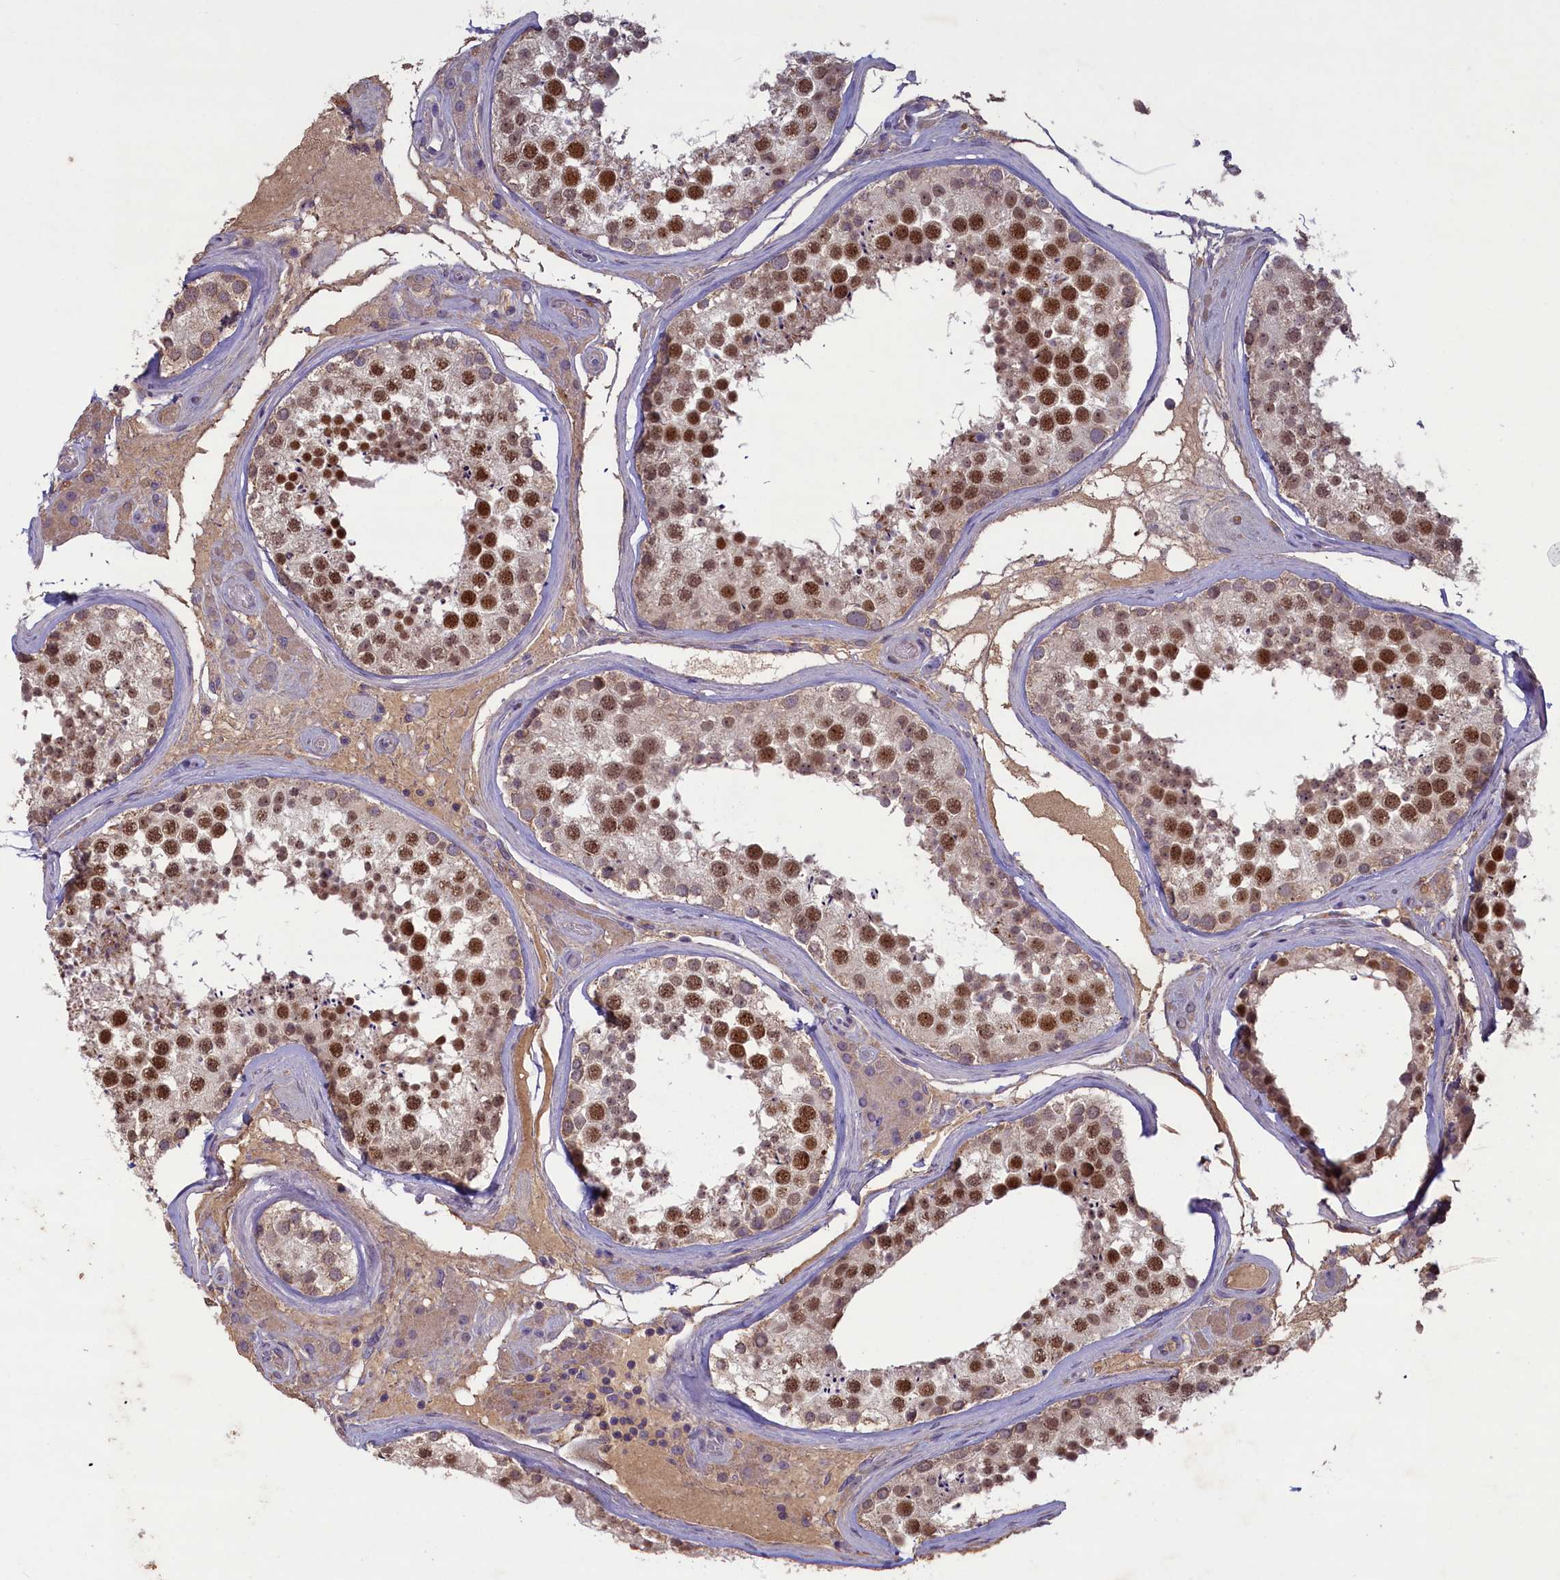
{"staining": {"intensity": "moderate", "quantity": ">75%", "location": "nuclear"}, "tissue": "testis", "cell_type": "Cells in seminiferous ducts", "image_type": "normal", "snomed": [{"axis": "morphology", "description": "Normal tissue, NOS"}, {"axis": "topography", "description": "Testis"}], "caption": "This micrograph displays unremarkable testis stained with IHC to label a protein in brown. The nuclear of cells in seminiferous ducts show moderate positivity for the protein. Nuclei are counter-stained blue.", "gene": "ATF7IP2", "patient": {"sex": "male", "age": 46}}